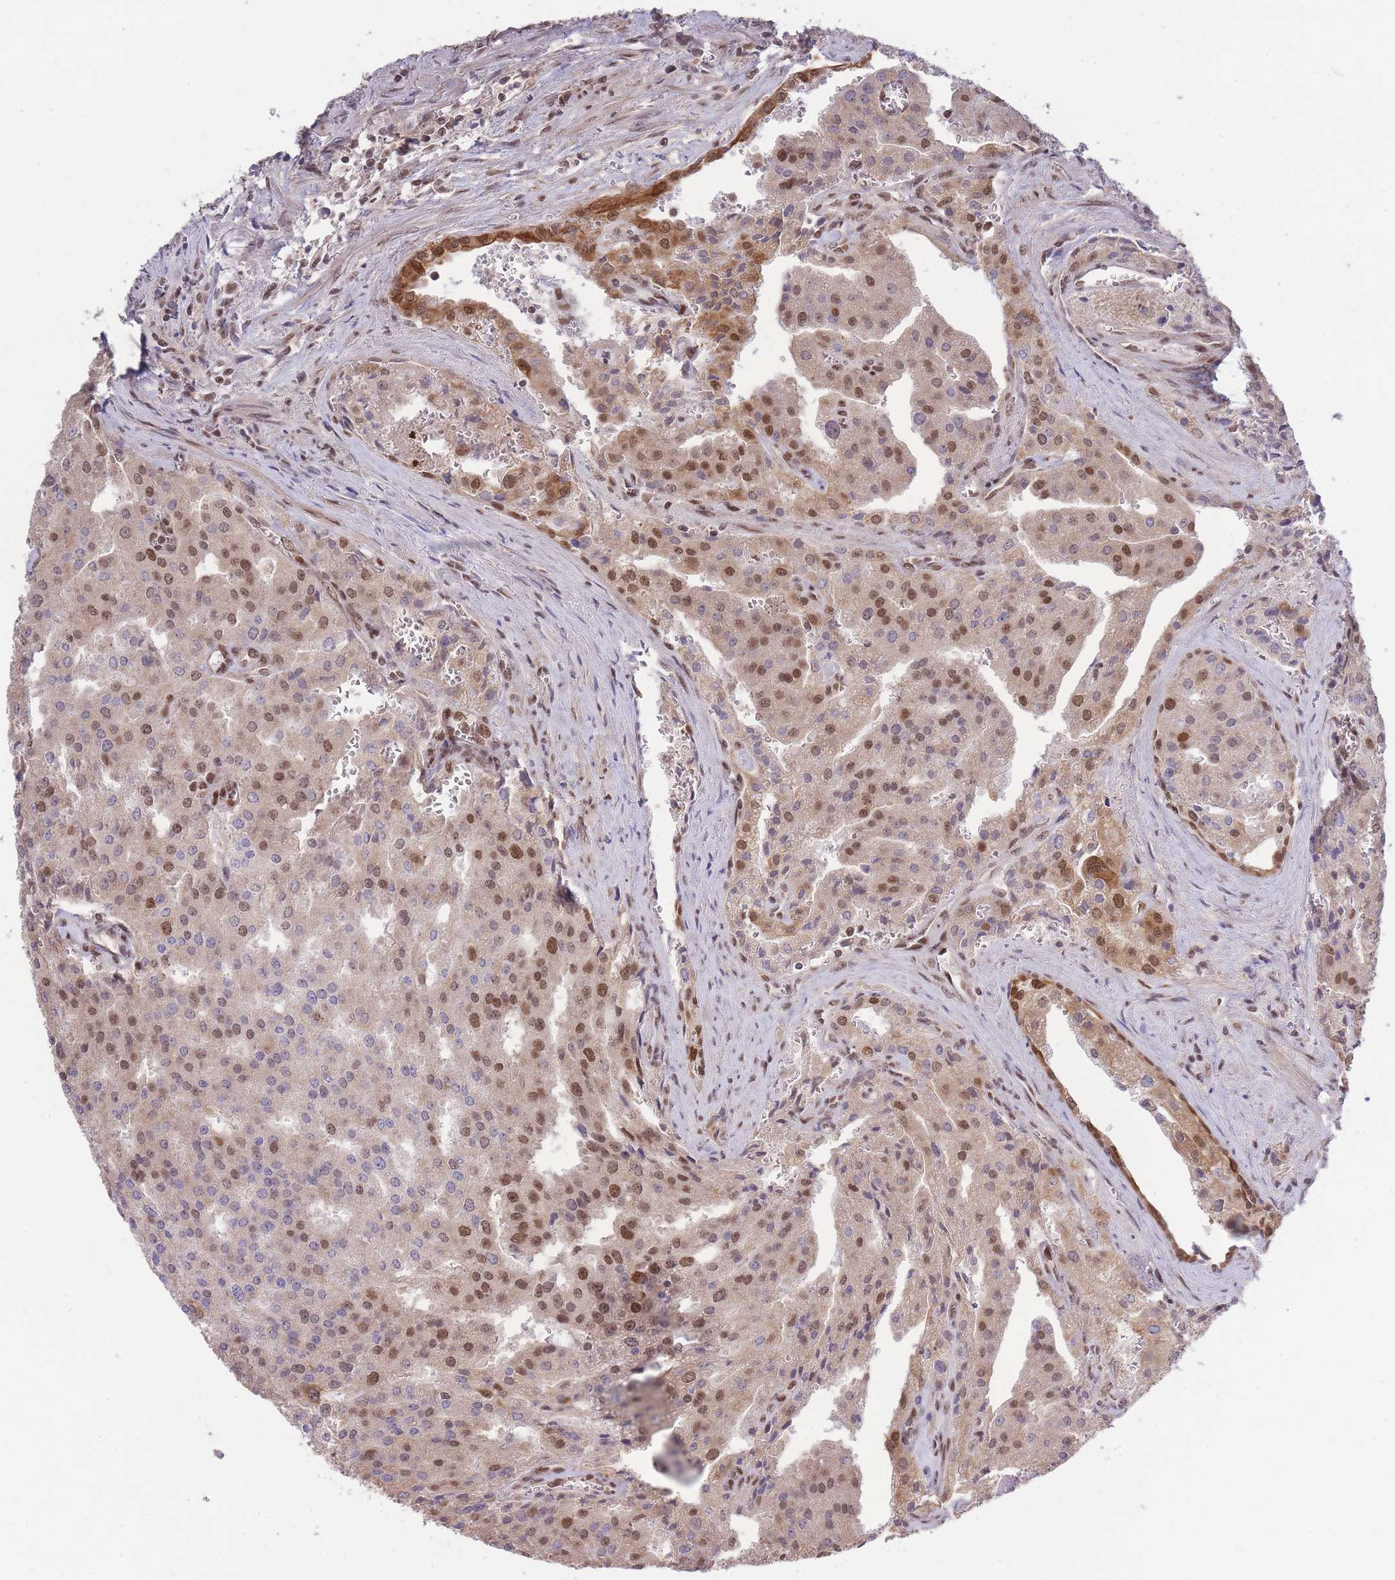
{"staining": {"intensity": "moderate", "quantity": ">75%", "location": "nuclear"}, "tissue": "prostate cancer", "cell_type": "Tumor cells", "image_type": "cancer", "snomed": [{"axis": "morphology", "description": "Adenocarcinoma, High grade"}, {"axis": "topography", "description": "Prostate"}], "caption": "A high-resolution image shows immunohistochemistry staining of adenocarcinoma (high-grade) (prostate), which shows moderate nuclear expression in approximately >75% of tumor cells. (Stains: DAB (3,3'-diaminobenzidine) in brown, nuclei in blue, Microscopy: brightfield microscopy at high magnification).", "gene": "CARD8", "patient": {"sex": "male", "age": 68}}